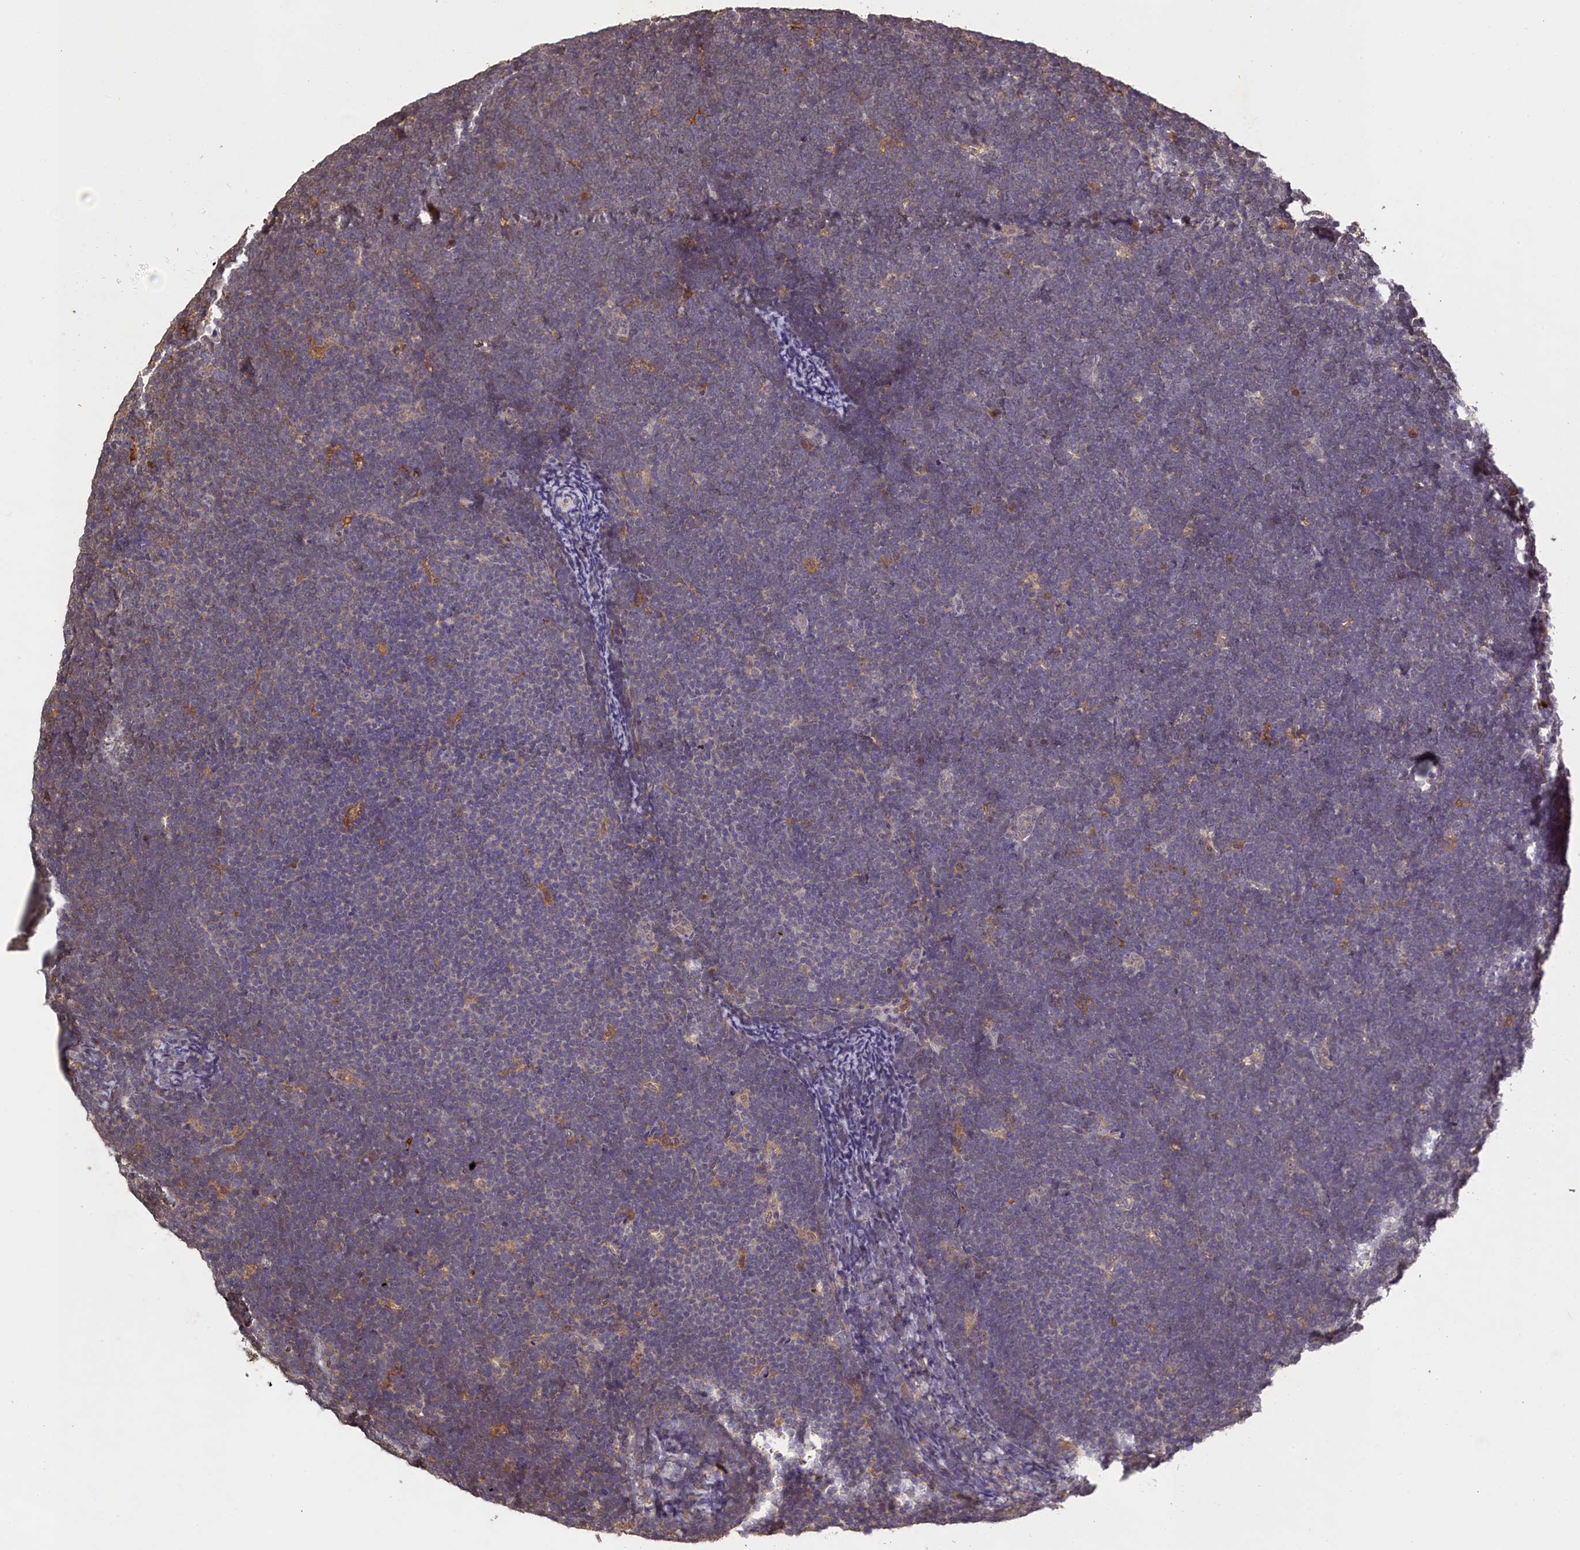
{"staining": {"intensity": "weak", "quantity": "25%-75%", "location": "cytoplasmic/membranous"}, "tissue": "lymphoma", "cell_type": "Tumor cells", "image_type": "cancer", "snomed": [{"axis": "morphology", "description": "Malignant lymphoma, non-Hodgkin's type, High grade"}, {"axis": "topography", "description": "Lymph node"}], "caption": "A brown stain highlights weak cytoplasmic/membranous positivity of a protein in lymphoma tumor cells. (DAB (3,3'-diaminobenzidine) IHC with brightfield microscopy, high magnification).", "gene": "UCHL3", "patient": {"sex": "male", "age": 13}}